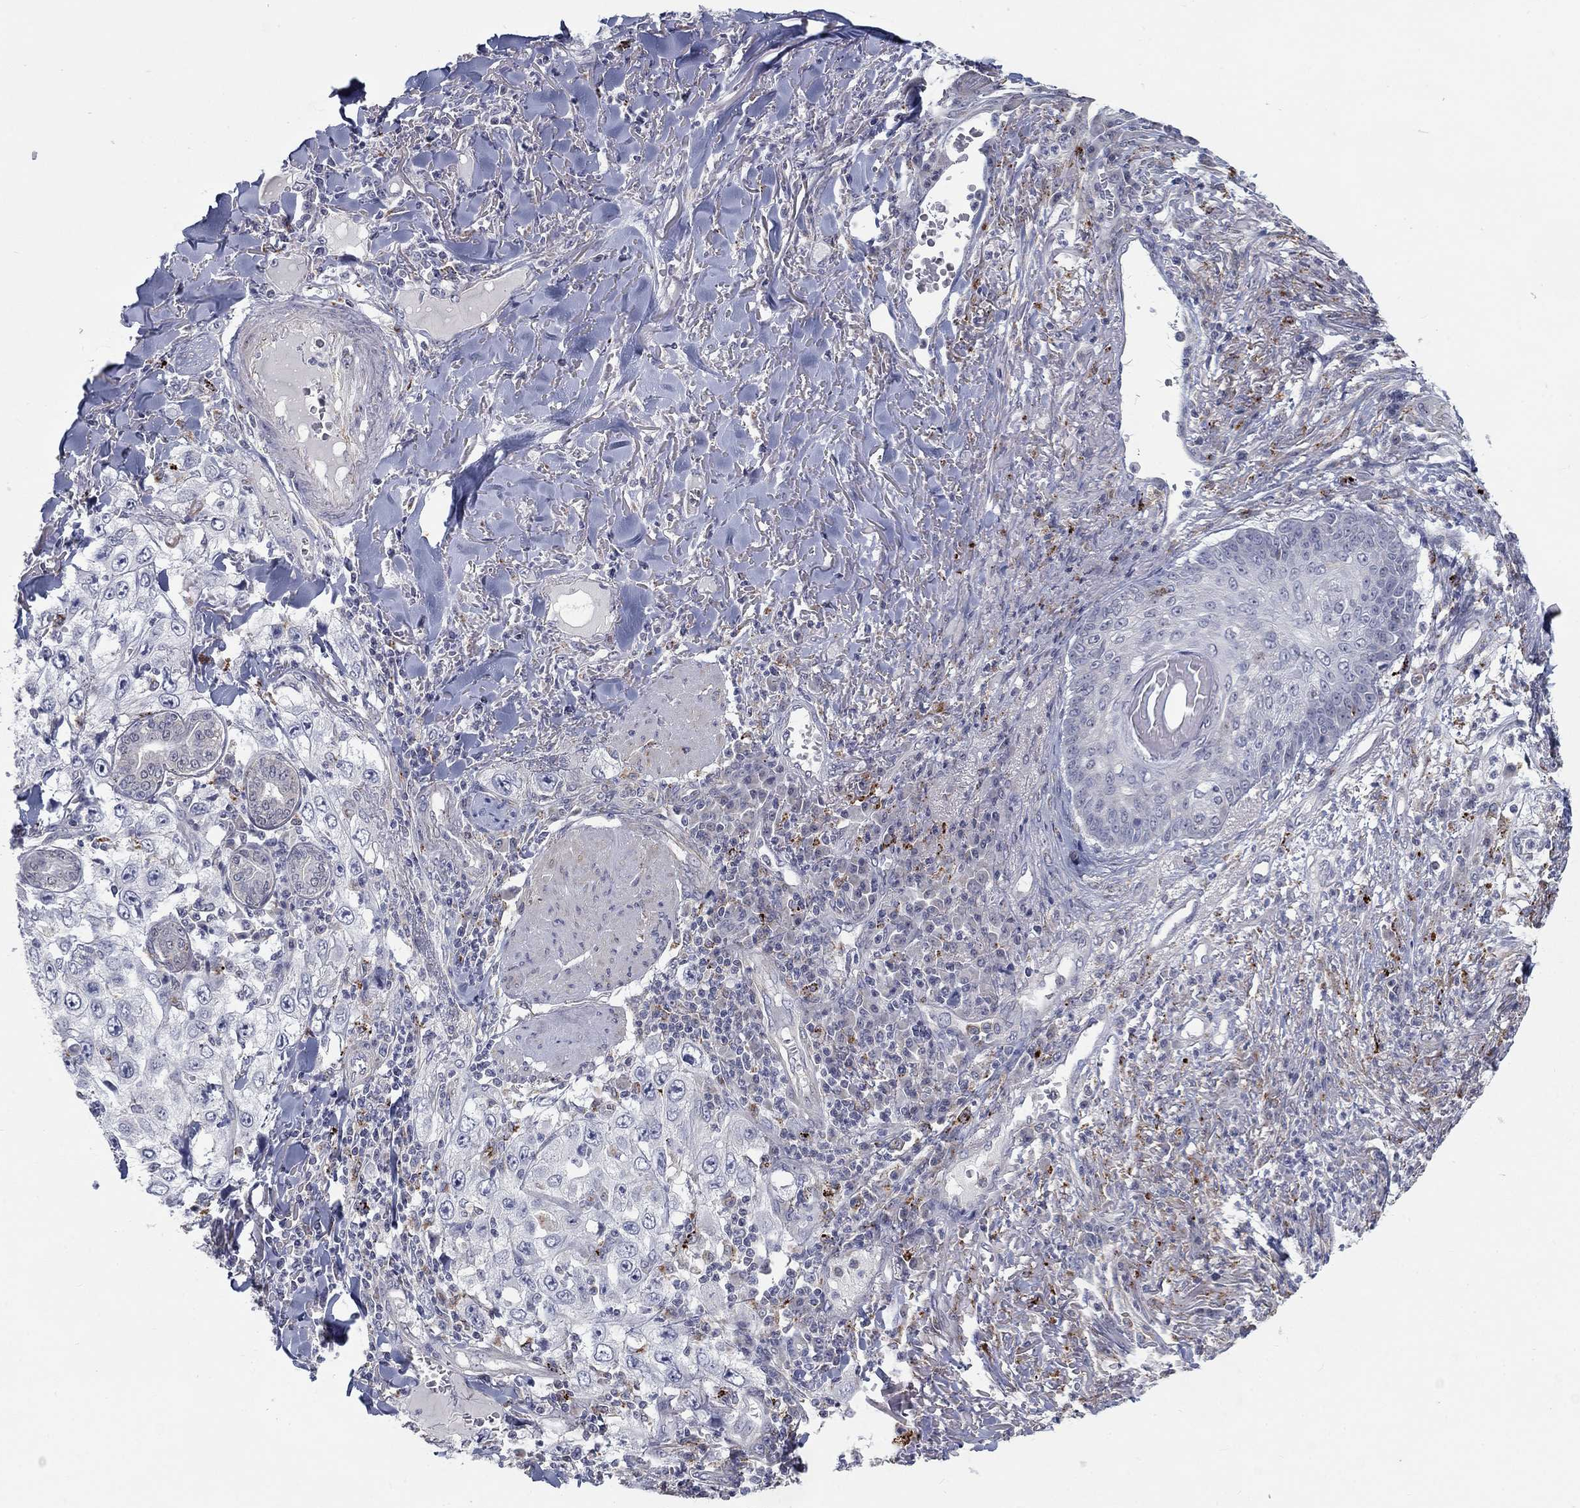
{"staining": {"intensity": "negative", "quantity": "none", "location": "none"}, "tissue": "skin cancer", "cell_type": "Tumor cells", "image_type": "cancer", "snomed": [{"axis": "morphology", "description": "Squamous cell carcinoma, NOS"}, {"axis": "topography", "description": "Skin"}], "caption": "A high-resolution histopathology image shows IHC staining of skin cancer (squamous cell carcinoma), which displays no significant staining in tumor cells.", "gene": "MTSS2", "patient": {"sex": "male", "age": 82}}